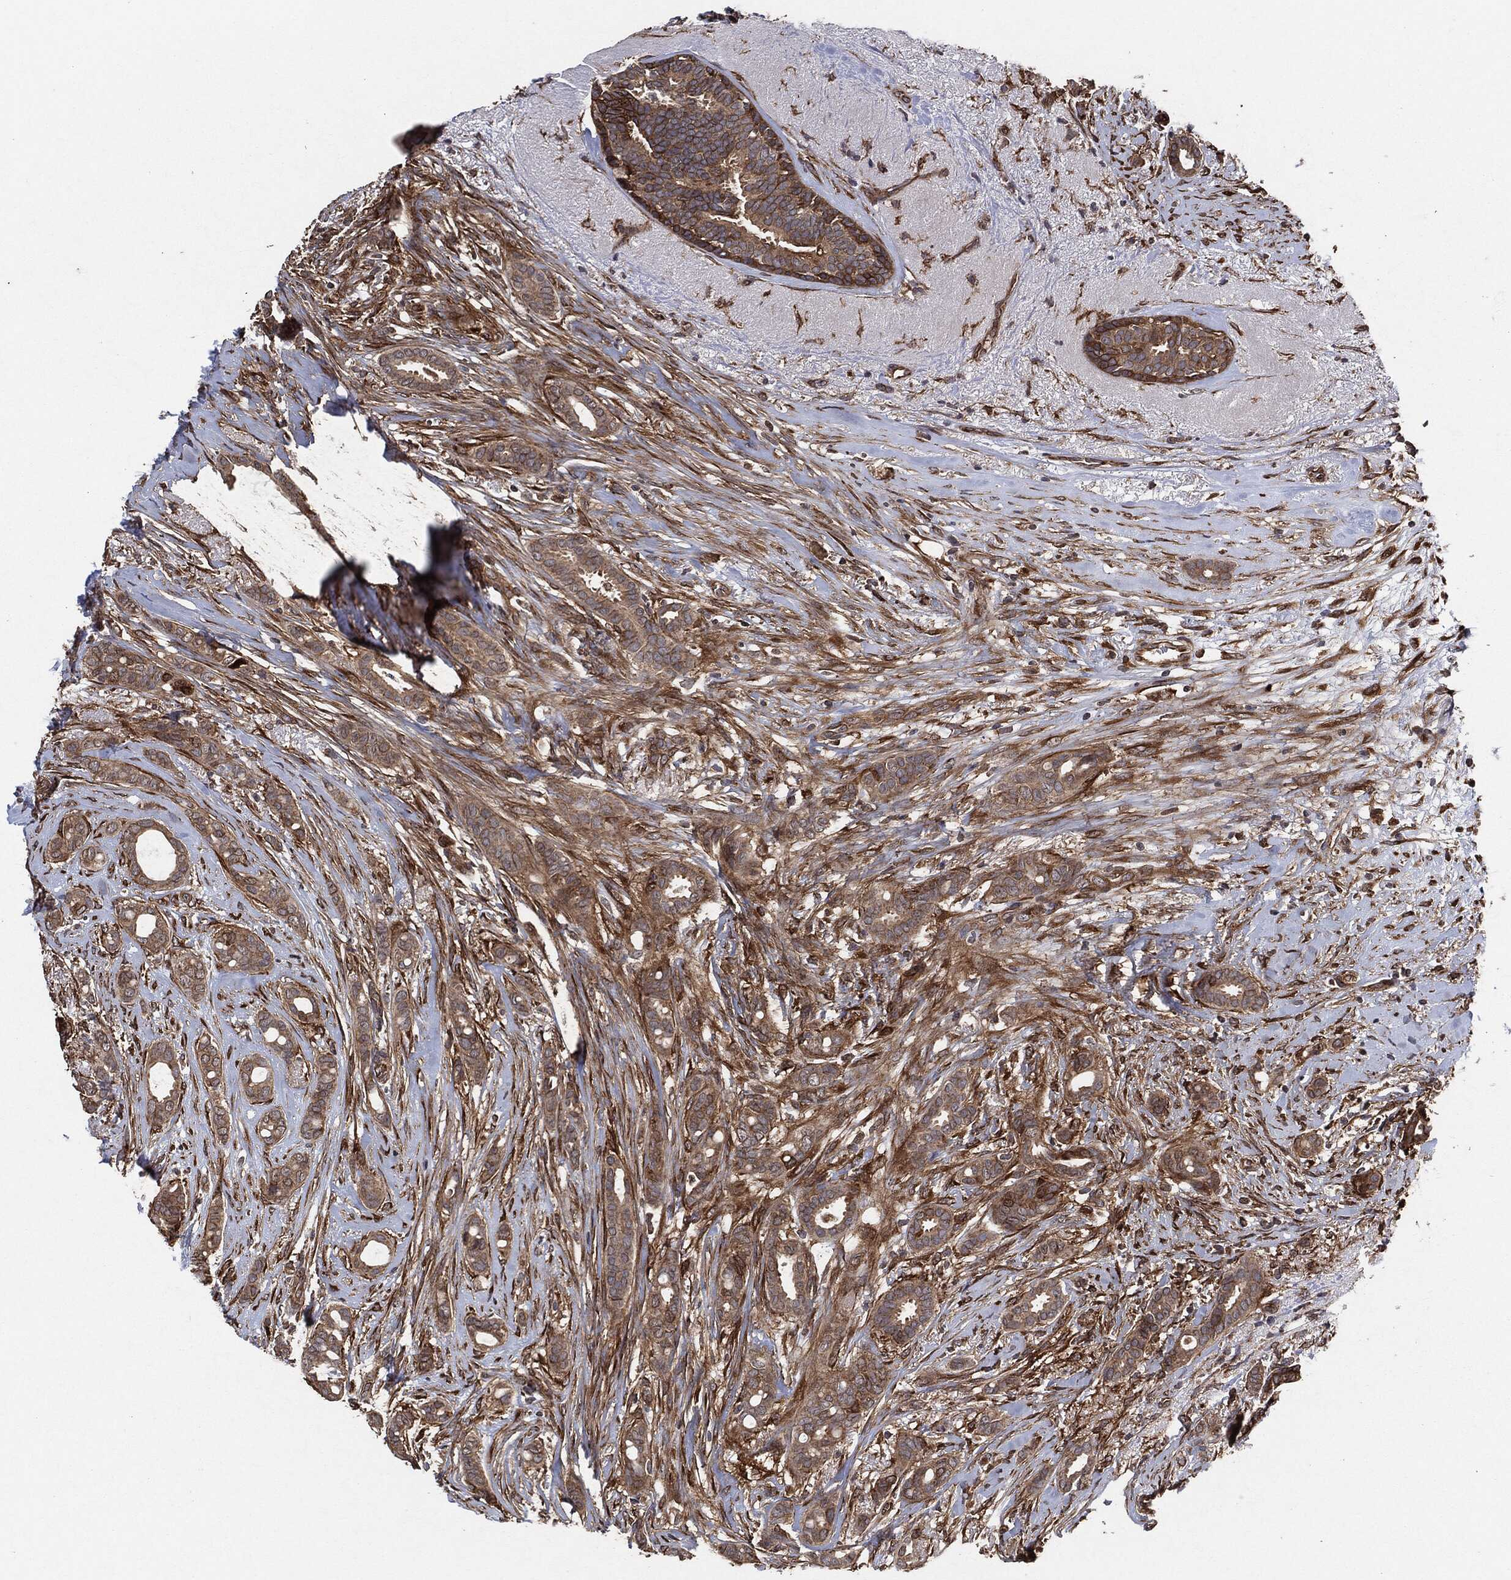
{"staining": {"intensity": "moderate", "quantity": ">75%", "location": "cytoplasmic/membranous"}, "tissue": "breast cancer", "cell_type": "Tumor cells", "image_type": "cancer", "snomed": [{"axis": "morphology", "description": "Duct carcinoma"}, {"axis": "topography", "description": "Breast"}], "caption": "There is medium levels of moderate cytoplasmic/membranous staining in tumor cells of breast cancer, as demonstrated by immunohistochemical staining (brown color).", "gene": "BCAR1", "patient": {"sex": "female", "age": 51}}